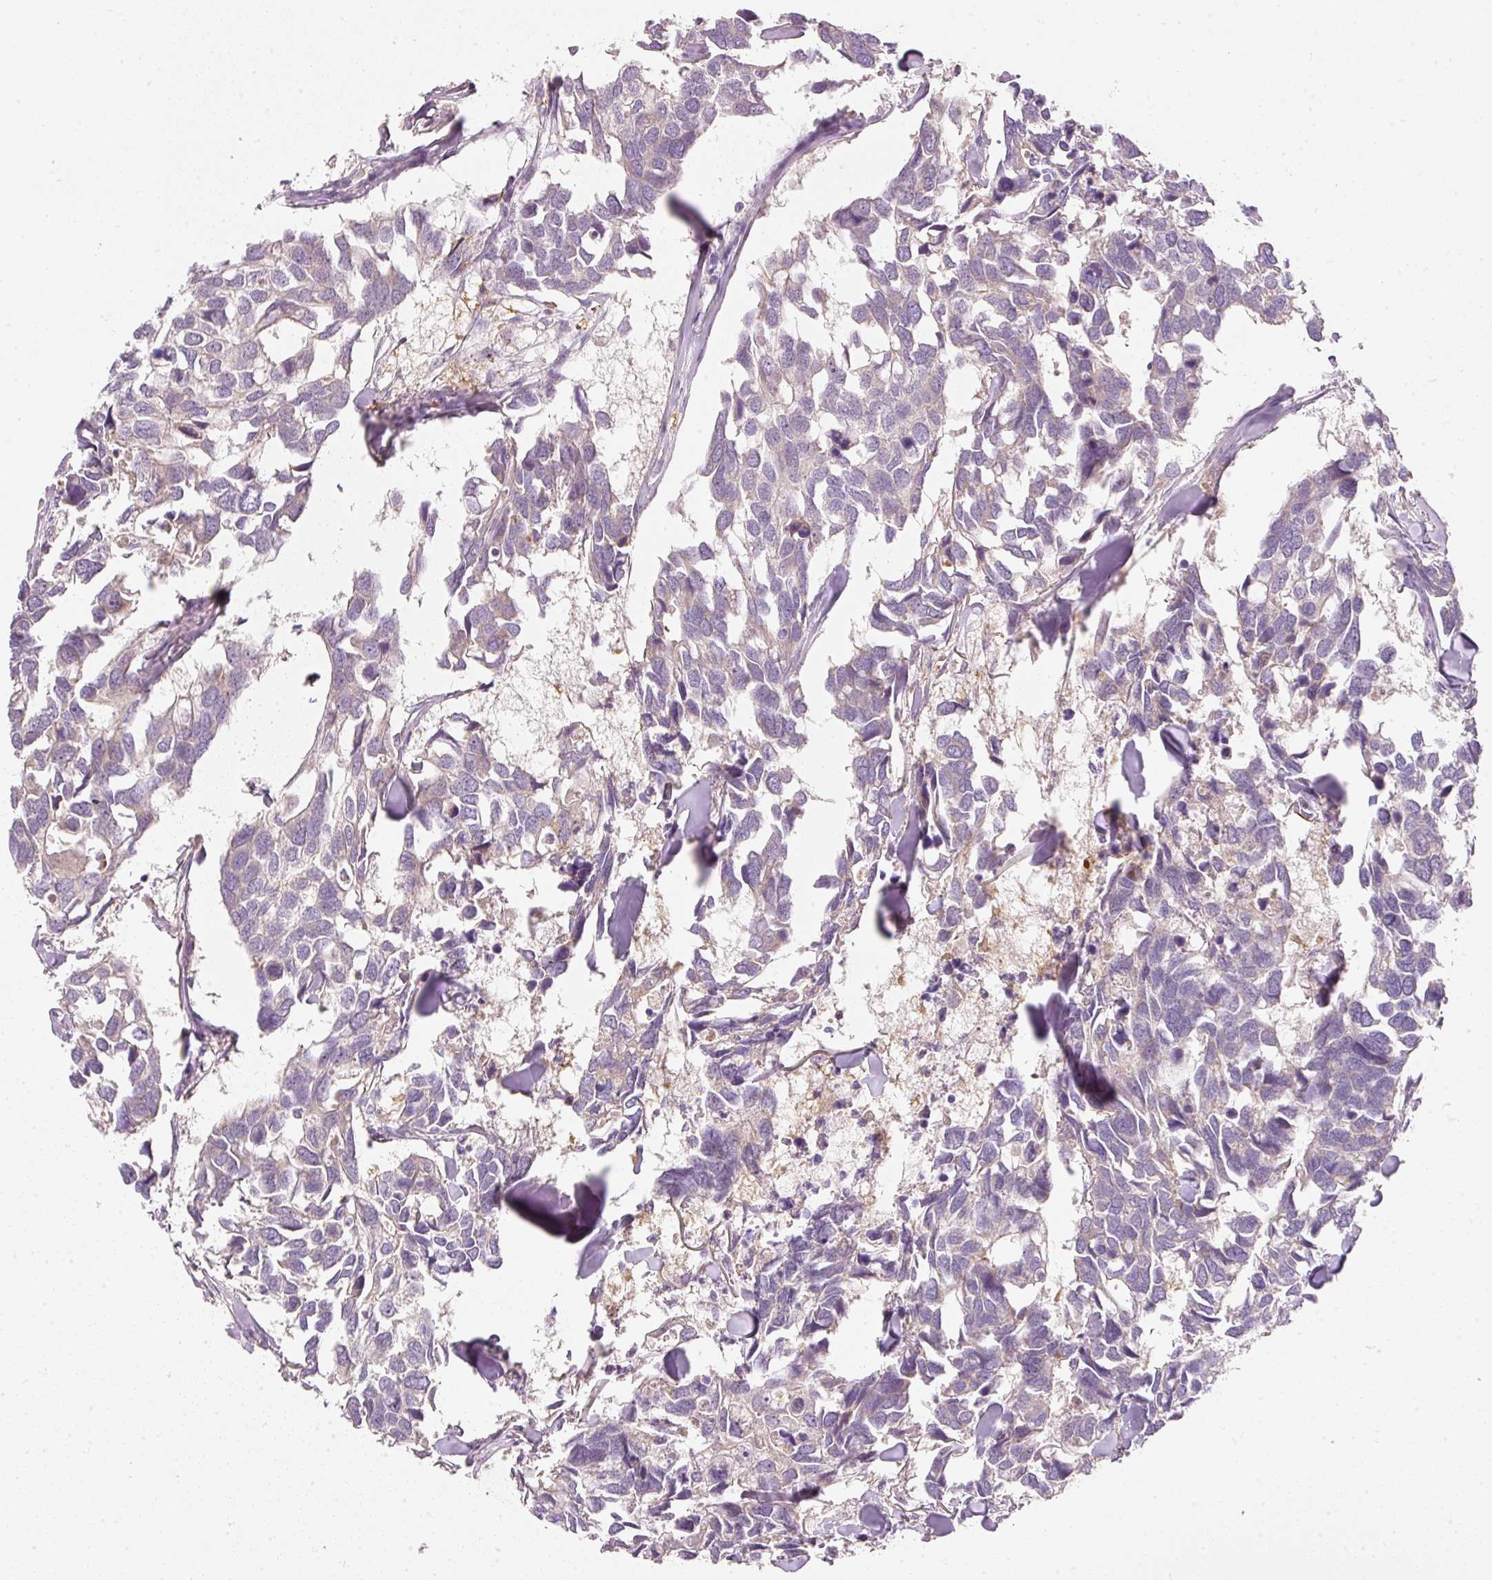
{"staining": {"intensity": "negative", "quantity": "none", "location": "none"}, "tissue": "breast cancer", "cell_type": "Tumor cells", "image_type": "cancer", "snomed": [{"axis": "morphology", "description": "Duct carcinoma"}, {"axis": "topography", "description": "Breast"}], "caption": "Breast cancer was stained to show a protein in brown. There is no significant staining in tumor cells.", "gene": "RNF167", "patient": {"sex": "female", "age": 83}}